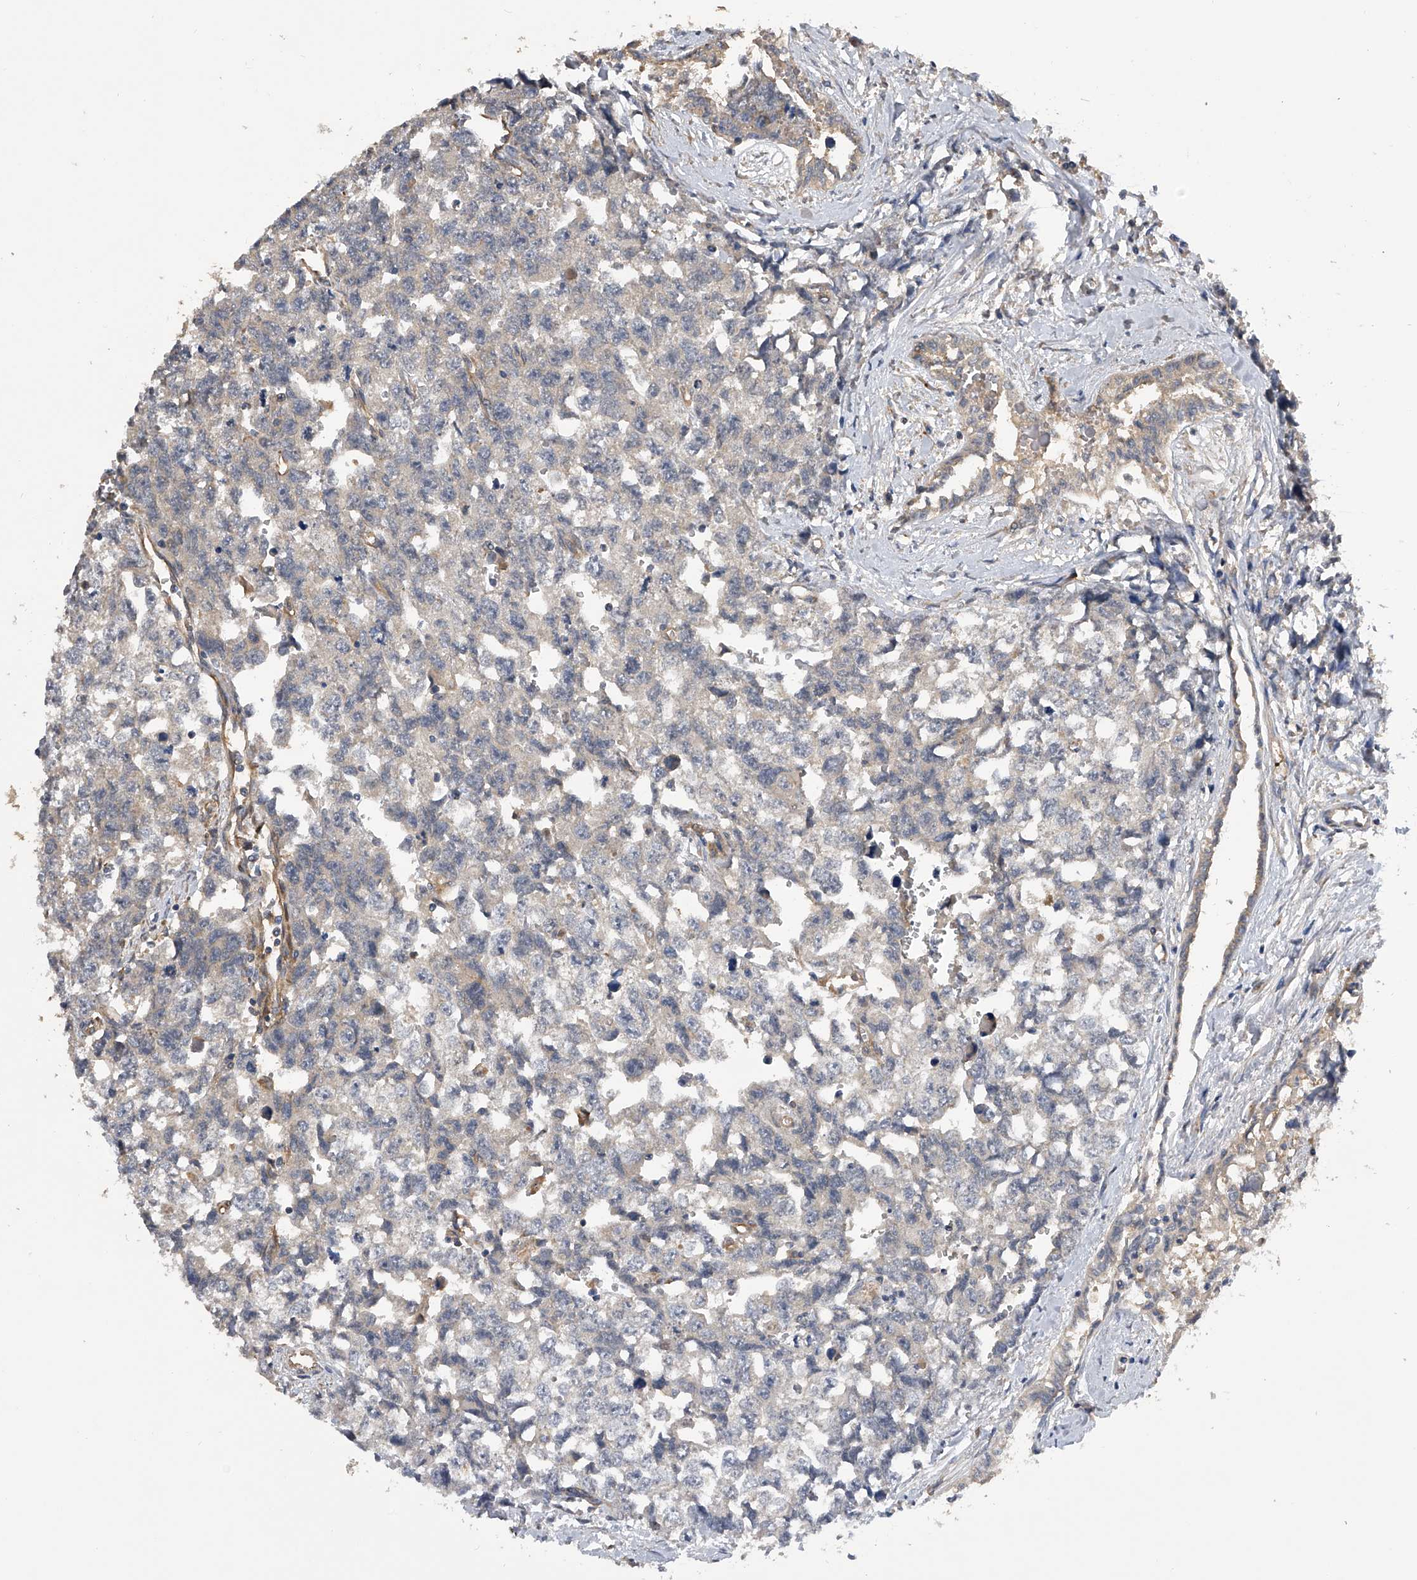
{"staining": {"intensity": "weak", "quantity": "<25%", "location": "cytoplasmic/membranous"}, "tissue": "testis cancer", "cell_type": "Tumor cells", "image_type": "cancer", "snomed": [{"axis": "morphology", "description": "Carcinoma, Embryonal, NOS"}, {"axis": "topography", "description": "Testis"}], "caption": "Testis embryonal carcinoma was stained to show a protein in brown. There is no significant positivity in tumor cells.", "gene": "PTPRA", "patient": {"sex": "male", "age": 31}}